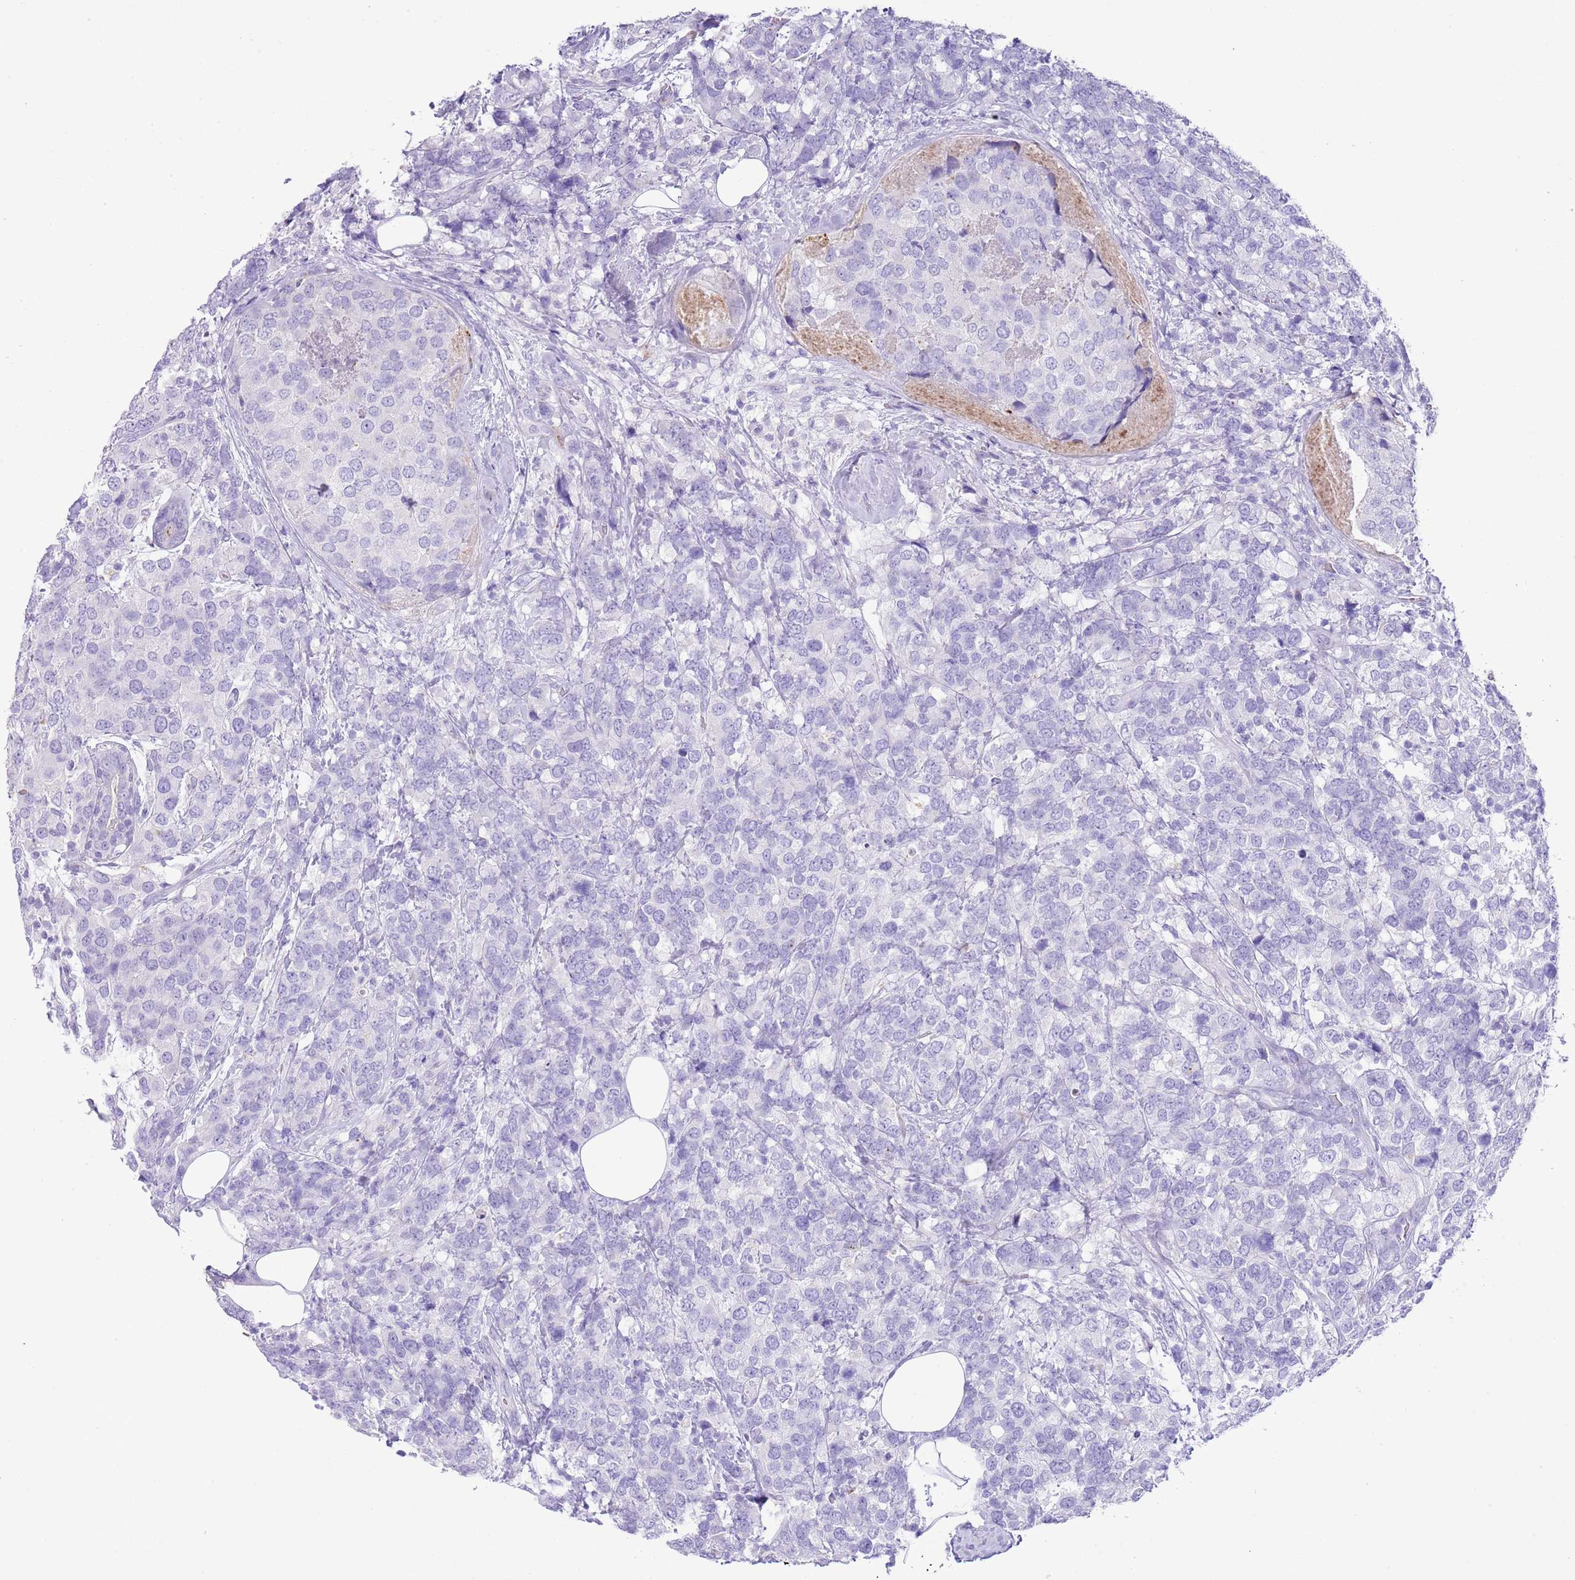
{"staining": {"intensity": "negative", "quantity": "none", "location": "none"}, "tissue": "breast cancer", "cell_type": "Tumor cells", "image_type": "cancer", "snomed": [{"axis": "morphology", "description": "Lobular carcinoma"}, {"axis": "topography", "description": "Breast"}], "caption": "The histopathology image exhibits no significant positivity in tumor cells of lobular carcinoma (breast).", "gene": "OR2Z1", "patient": {"sex": "female", "age": 59}}